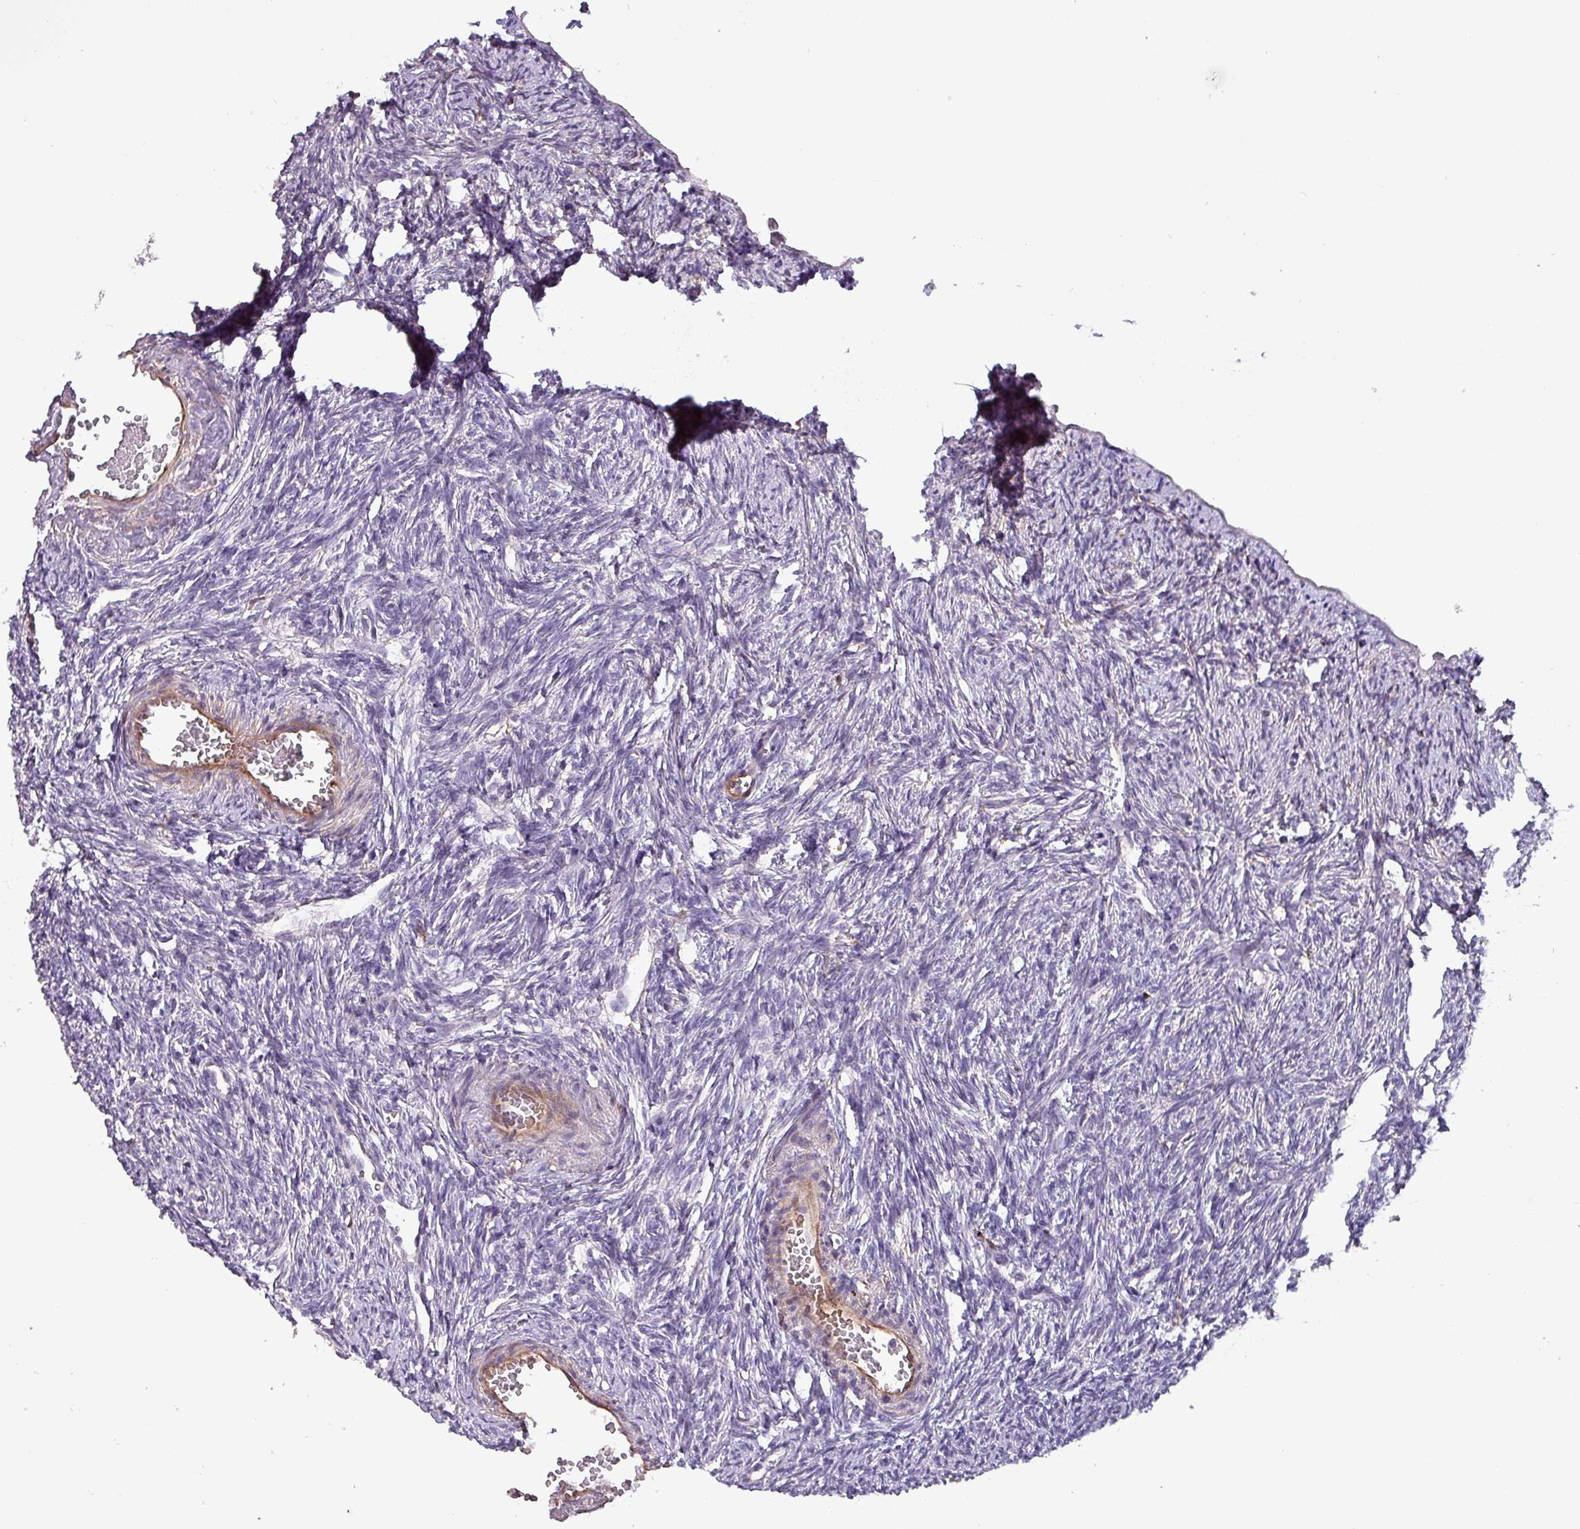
{"staining": {"intensity": "negative", "quantity": "none", "location": "none"}, "tissue": "ovary", "cell_type": "Ovarian stroma cells", "image_type": "normal", "snomed": [{"axis": "morphology", "description": "Normal tissue, NOS"}, {"axis": "topography", "description": "Ovary"}], "caption": "There is no significant staining in ovarian stroma cells of ovary. Nuclei are stained in blue.", "gene": "SCIN", "patient": {"sex": "female", "age": 51}}